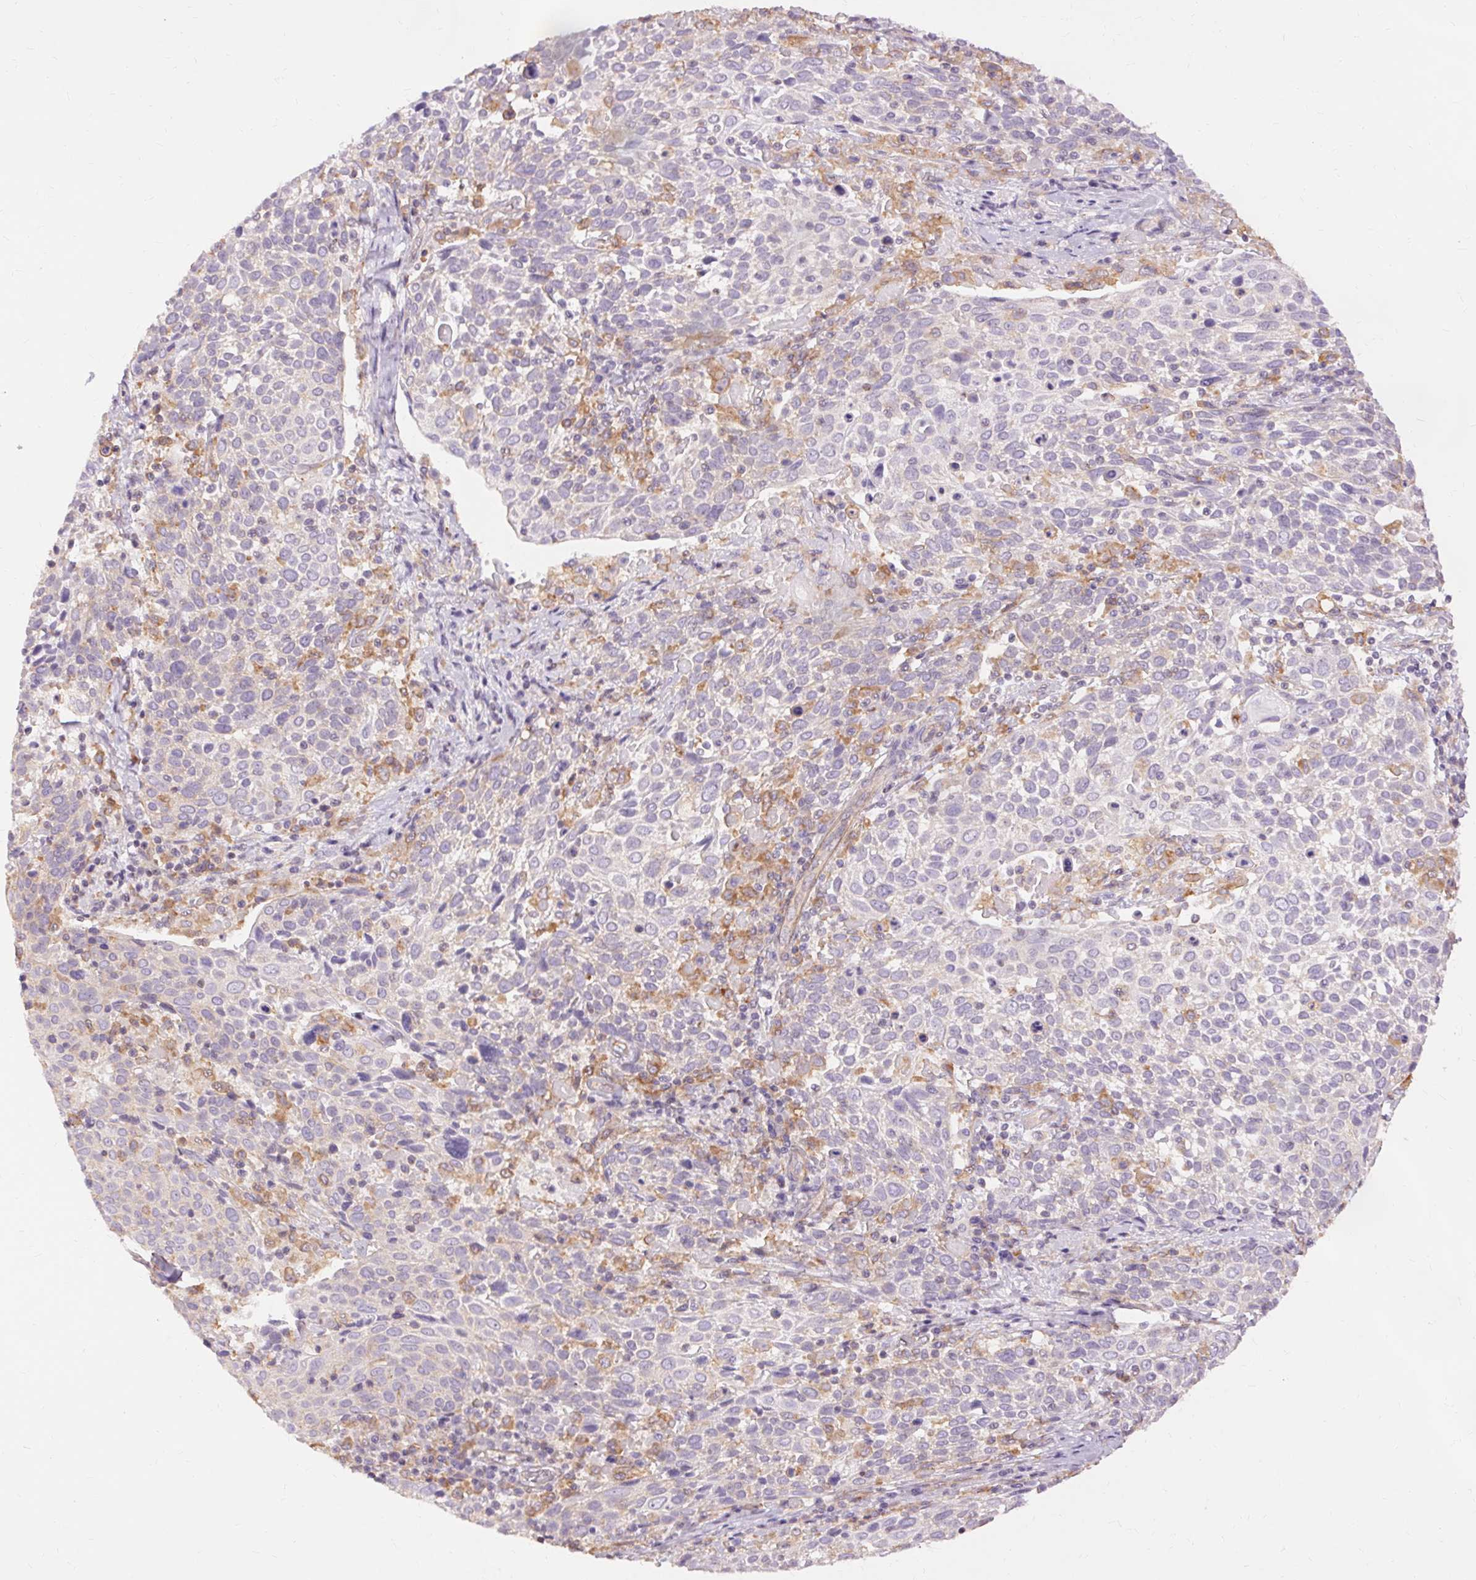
{"staining": {"intensity": "weak", "quantity": "<25%", "location": "cytoplasmic/membranous"}, "tissue": "cervical cancer", "cell_type": "Tumor cells", "image_type": "cancer", "snomed": [{"axis": "morphology", "description": "Squamous cell carcinoma, NOS"}, {"axis": "topography", "description": "Cervix"}], "caption": "High power microscopy photomicrograph of an IHC micrograph of cervical squamous cell carcinoma, revealing no significant expression in tumor cells.", "gene": "TM6SF1", "patient": {"sex": "female", "age": 61}}